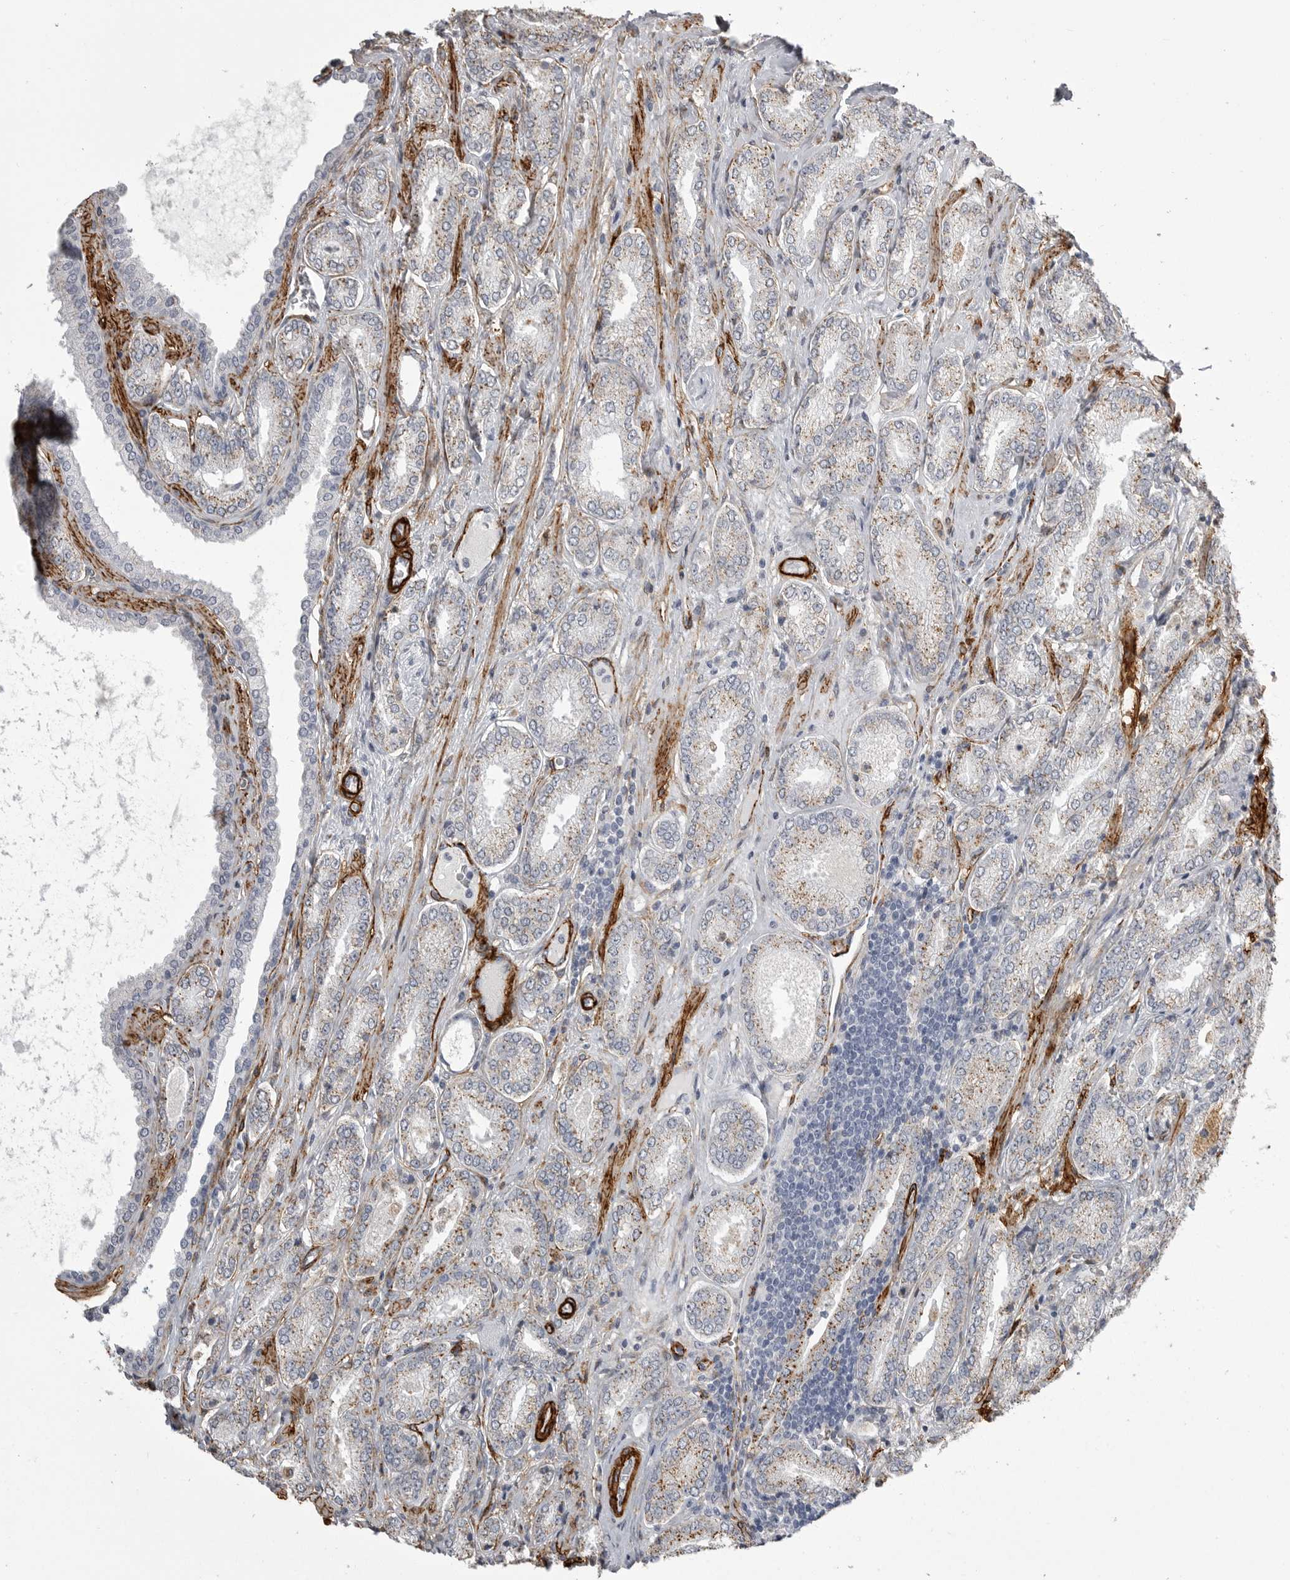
{"staining": {"intensity": "weak", "quantity": "25%-75%", "location": "cytoplasmic/membranous"}, "tissue": "prostate cancer", "cell_type": "Tumor cells", "image_type": "cancer", "snomed": [{"axis": "morphology", "description": "Adenocarcinoma, Low grade"}, {"axis": "topography", "description": "Prostate"}], "caption": "Approximately 25%-75% of tumor cells in low-grade adenocarcinoma (prostate) demonstrate weak cytoplasmic/membranous protein expression as visualized by brown immunohistochemical staining.", "gene": "AOC3", "patient": {"sex": "male", "age": 62}}